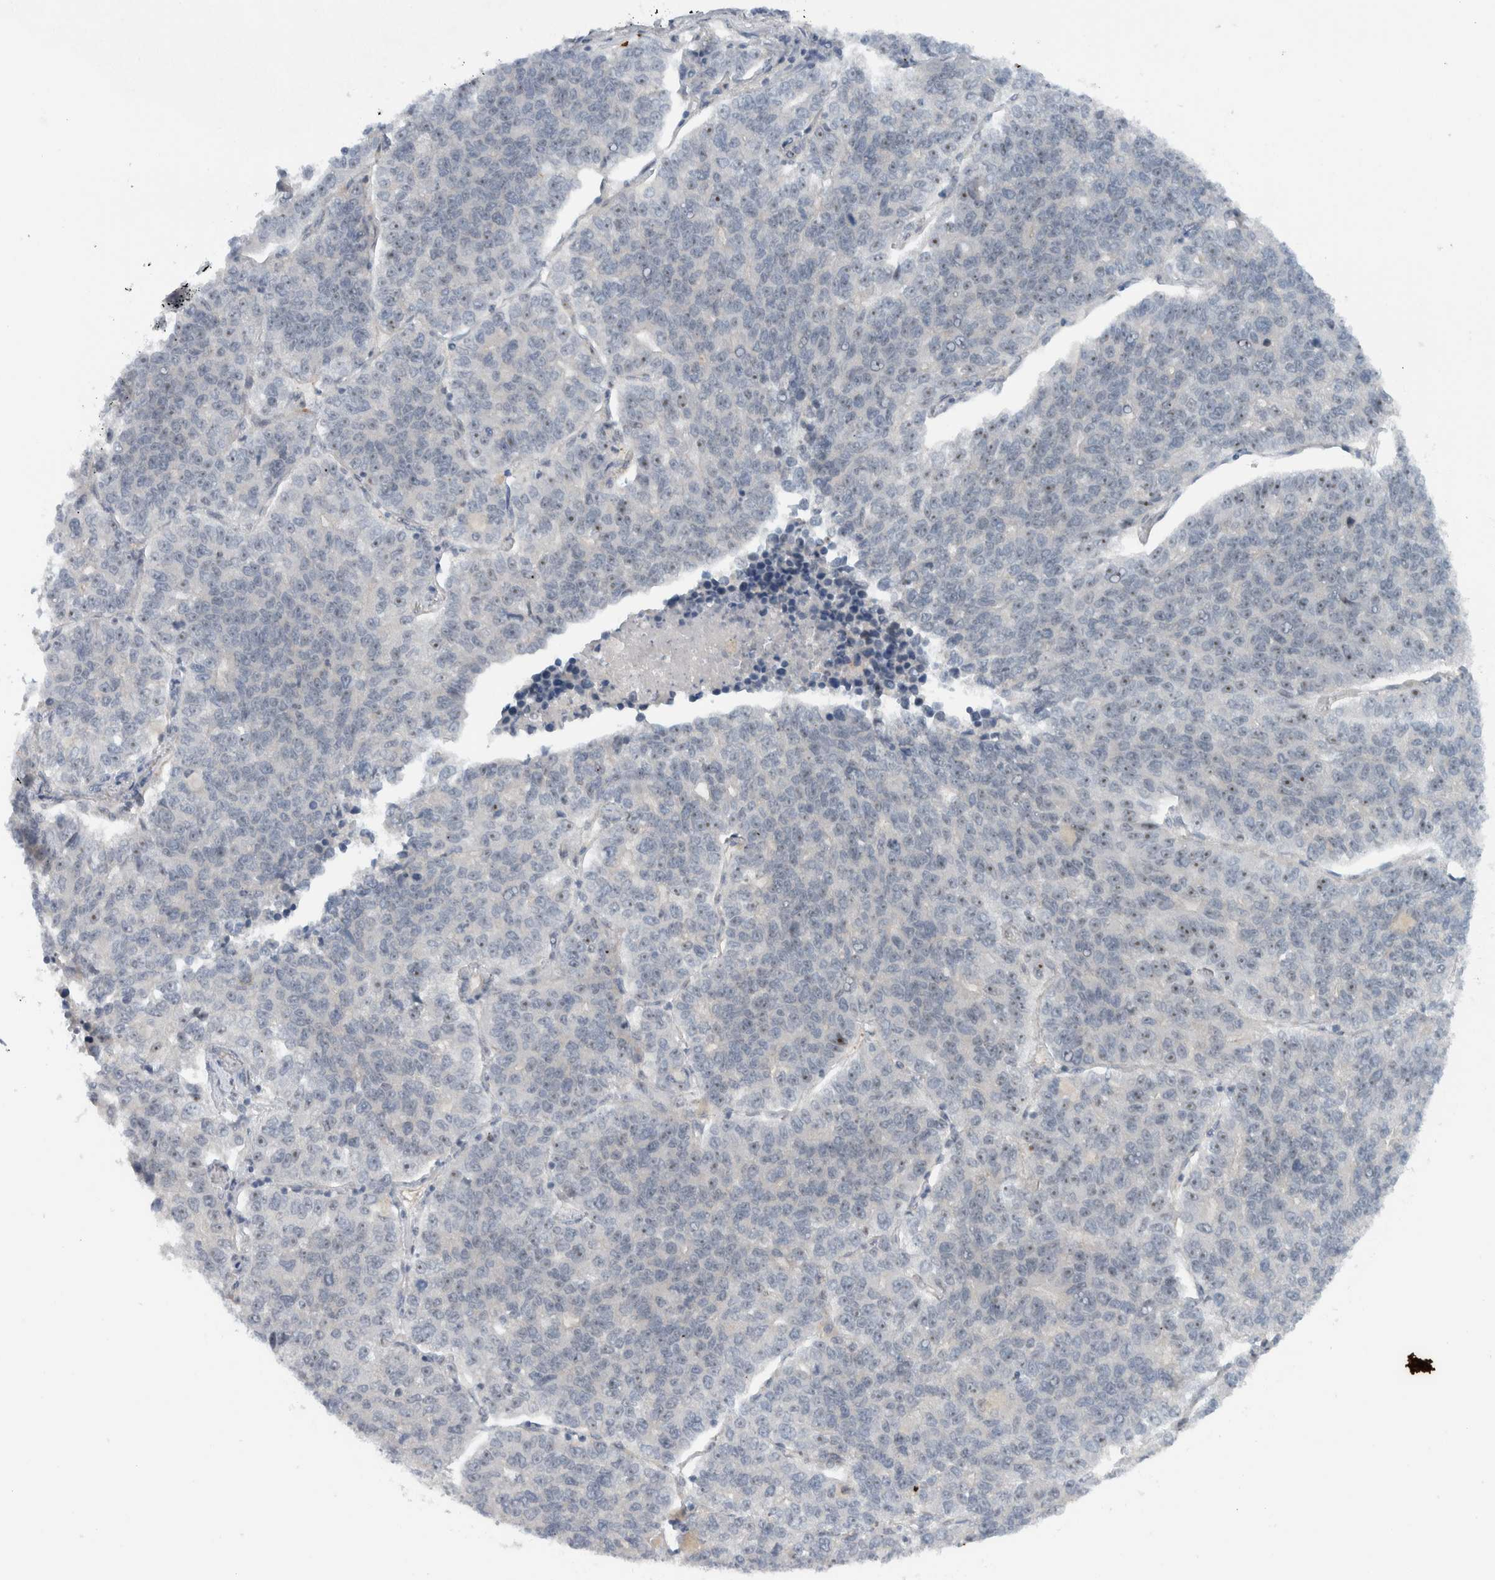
{"staining": {"intensity": "moderate", "quantity": "25%-75%", "location": "nuclear"}, "tissue": "lung cancer", "cell_type": "Tumor cells", "image_type": "cancer", "snomed": [{"axis": "morphology", "description": "Adenocarcinoma, NOS"}, {"axis": "topography", "description": "Lung"}], "caption": "Human lung cancer (adenocarcinoma) stained for a protein (brown) demonstrates moderate nuclear positive expression in about 25%-75% of tumor cells.", "gene": "ZFP91", "patient": {"sex": "male", "age": 49}}